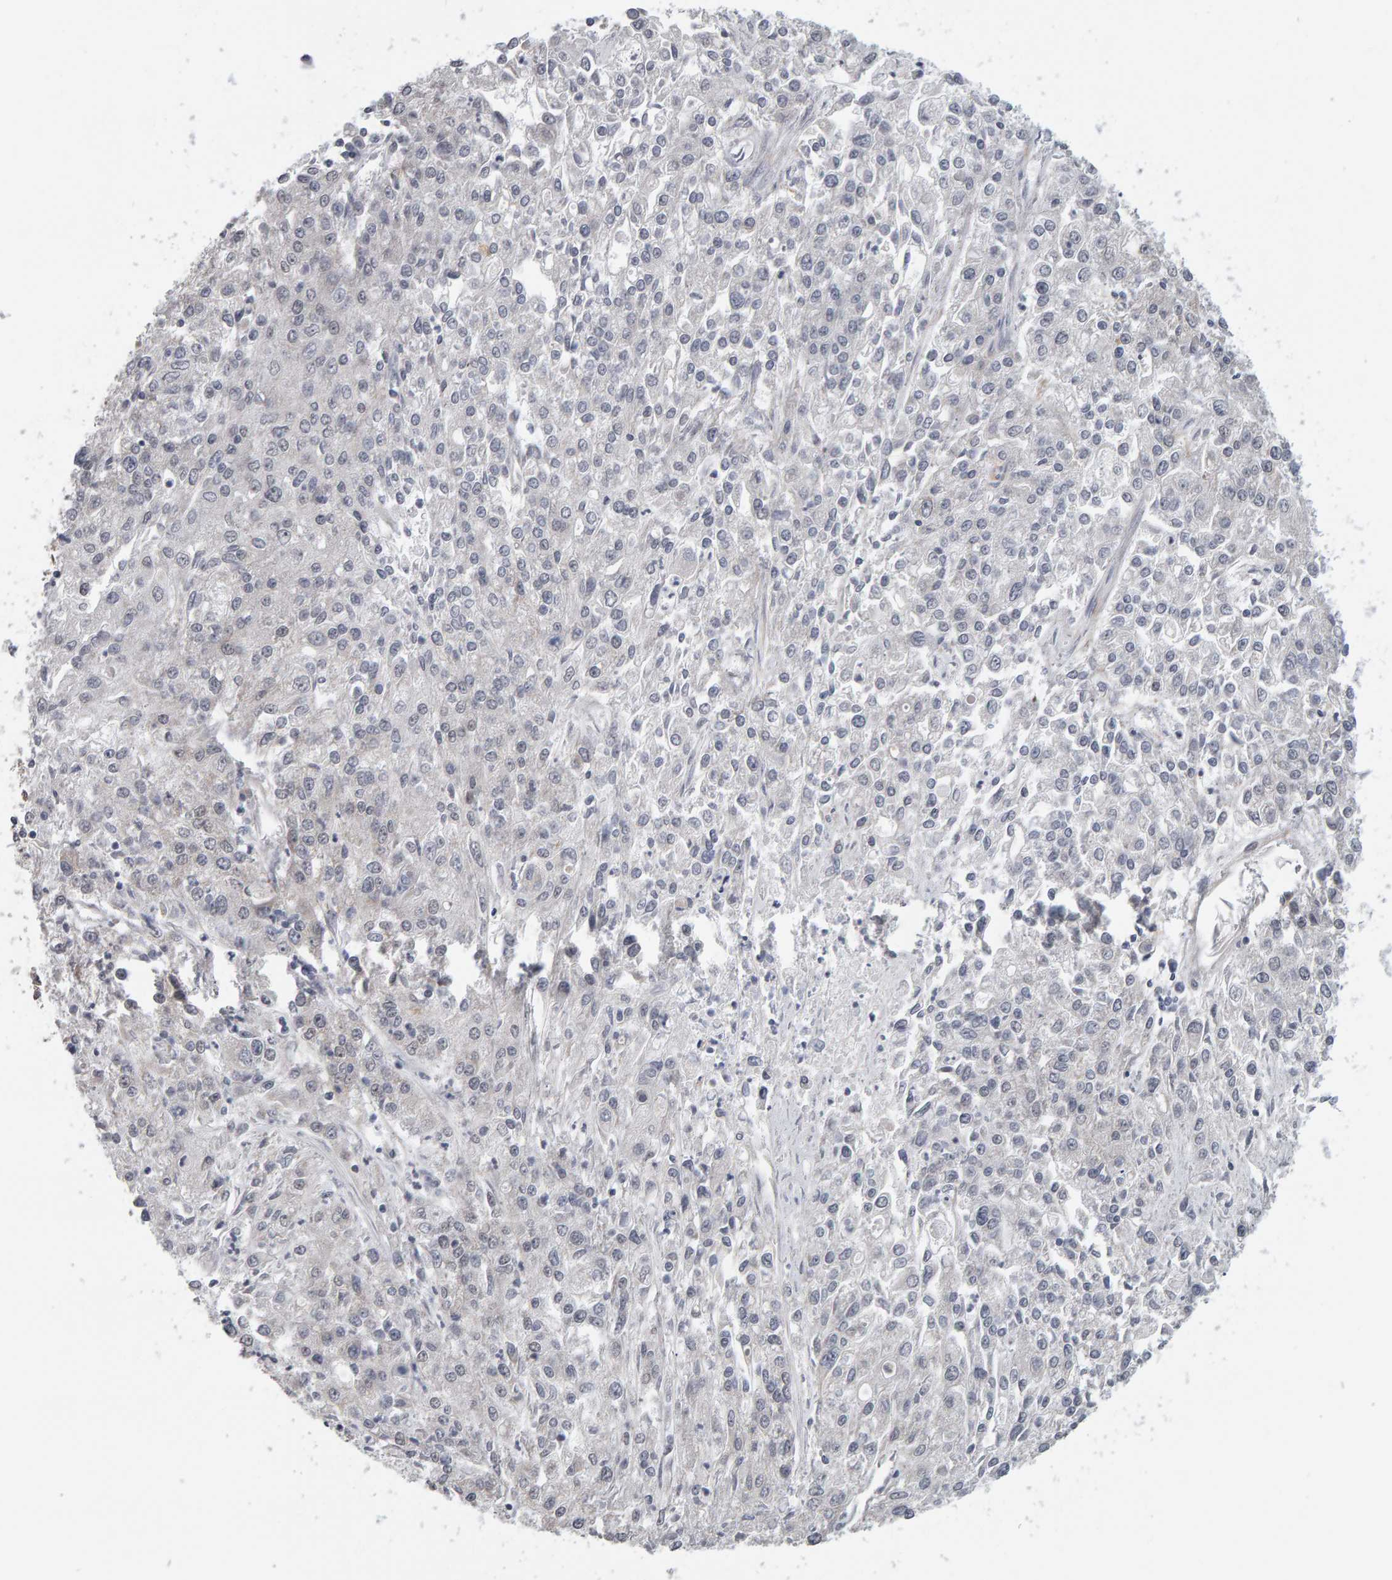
{"staining": {"intensity": "negative", "quantity": "none", "location": "none"}, "tissue": "endometrial cancer", "cell_type": "Tumor cells", "image_type": "cancer", "snomed": [{"axis": "morphology", "description": "Adenocarcinoma, NOS"}, {"axis": "topography", "description": "Endometrium"}], "caption": "The immunohistochemistry (IHC) photomicrograph has no significant staining in tumor cells of endometrial cancer (adenocarcinoma) tissue.", "gene": "DAP3", "patient": {"sex": "female", "age": 49}}